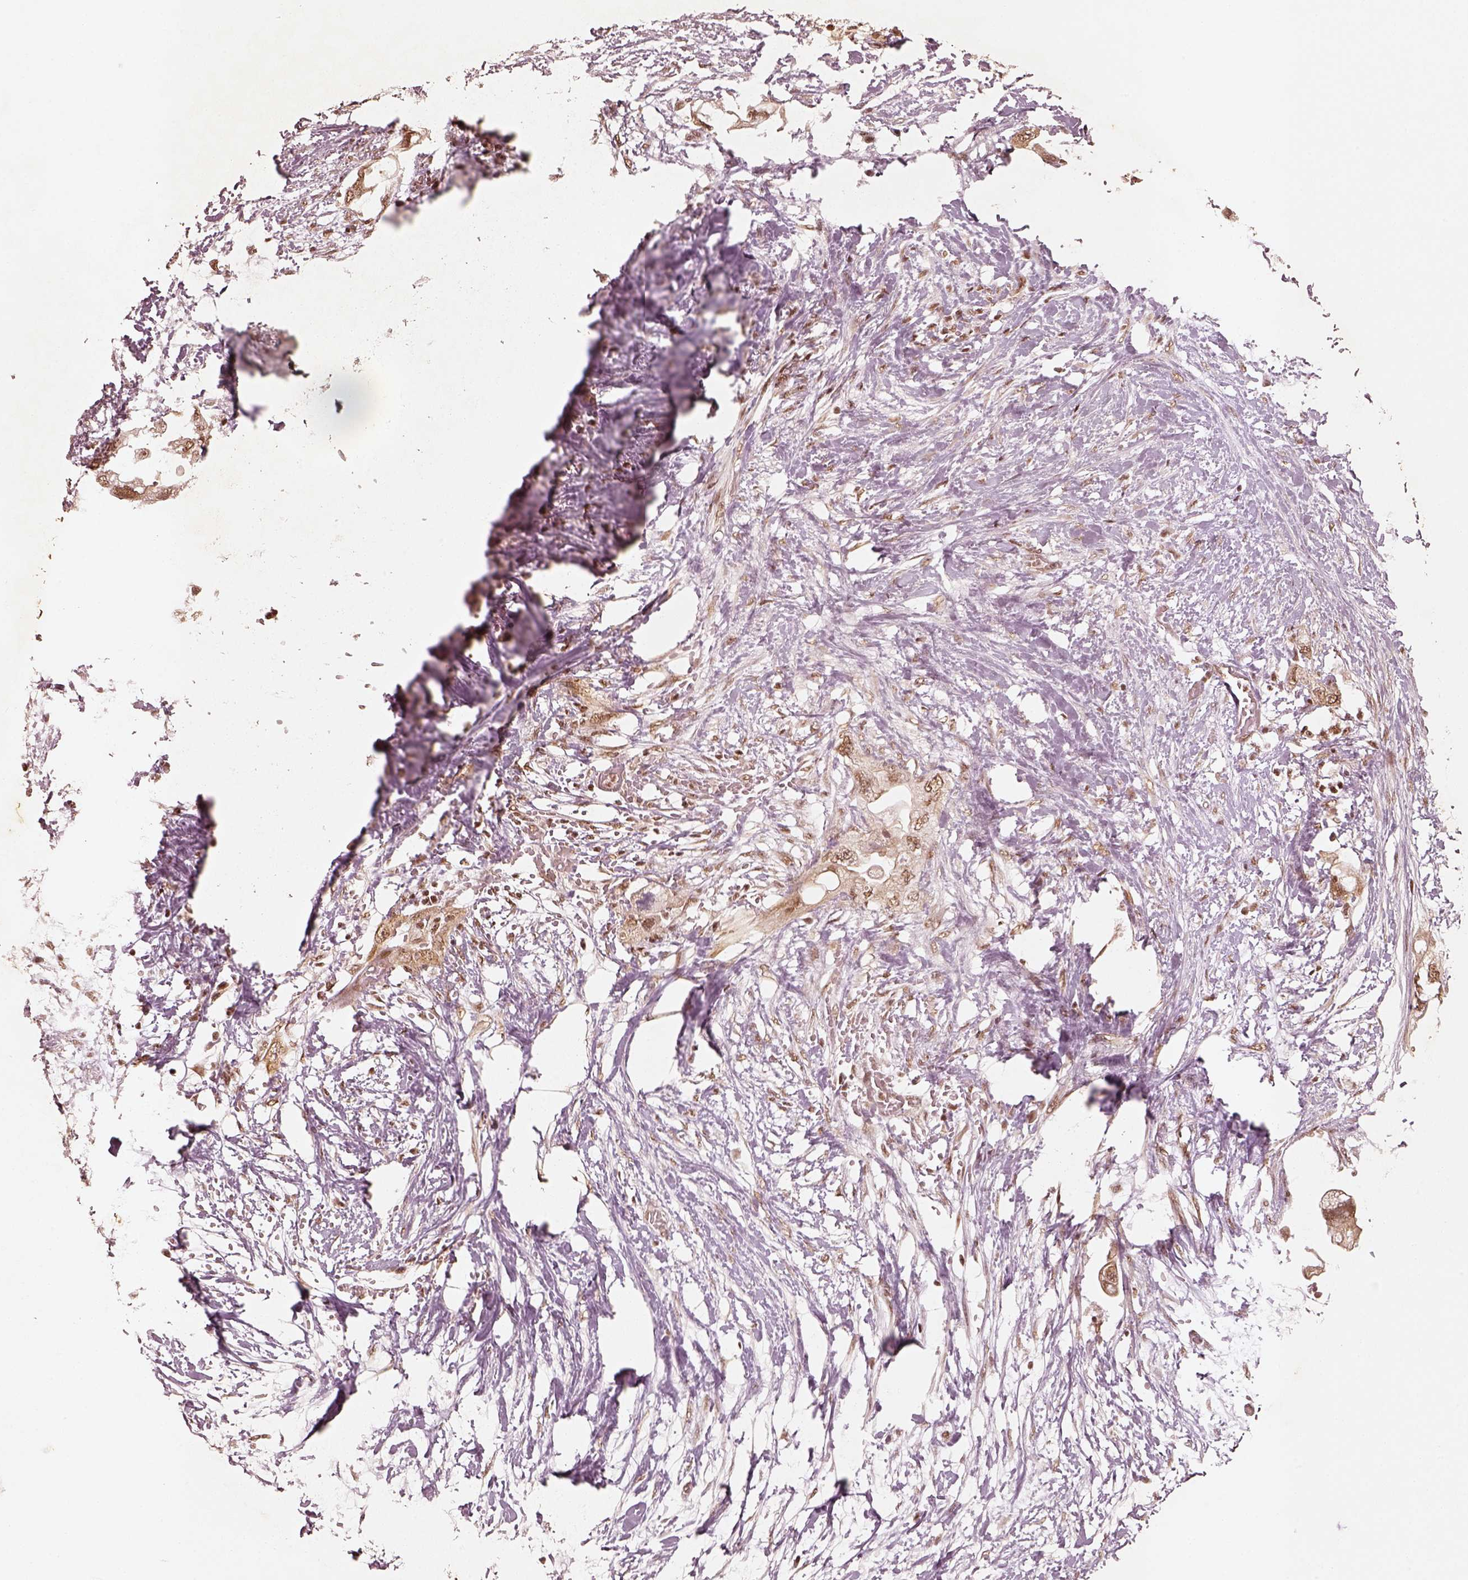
{"staining": {"intensity": "weak", "quantity": ">75%", "location": "nuclear"}, "tissue": "pancreatic cancer", "cell_type": "Tumor cells", "image_type": "cancer", "snomed": [{"axis": "morphology", "description": "Adenocarcinoma, NOS"}, {"axis": "topography", "description": "Pancreas"}], "caption": "The immunohistochemical stain highlights weak nuclear expression in tumor cells of pancreatic adenocarcinoma tissue. The staining is performed using DAB brown chromogen to label protein expression. The nuclei are counter-stained blue using hematoxylin.", "gene": "GMEB2", "patient": {"sex": "female", "age": 72}}